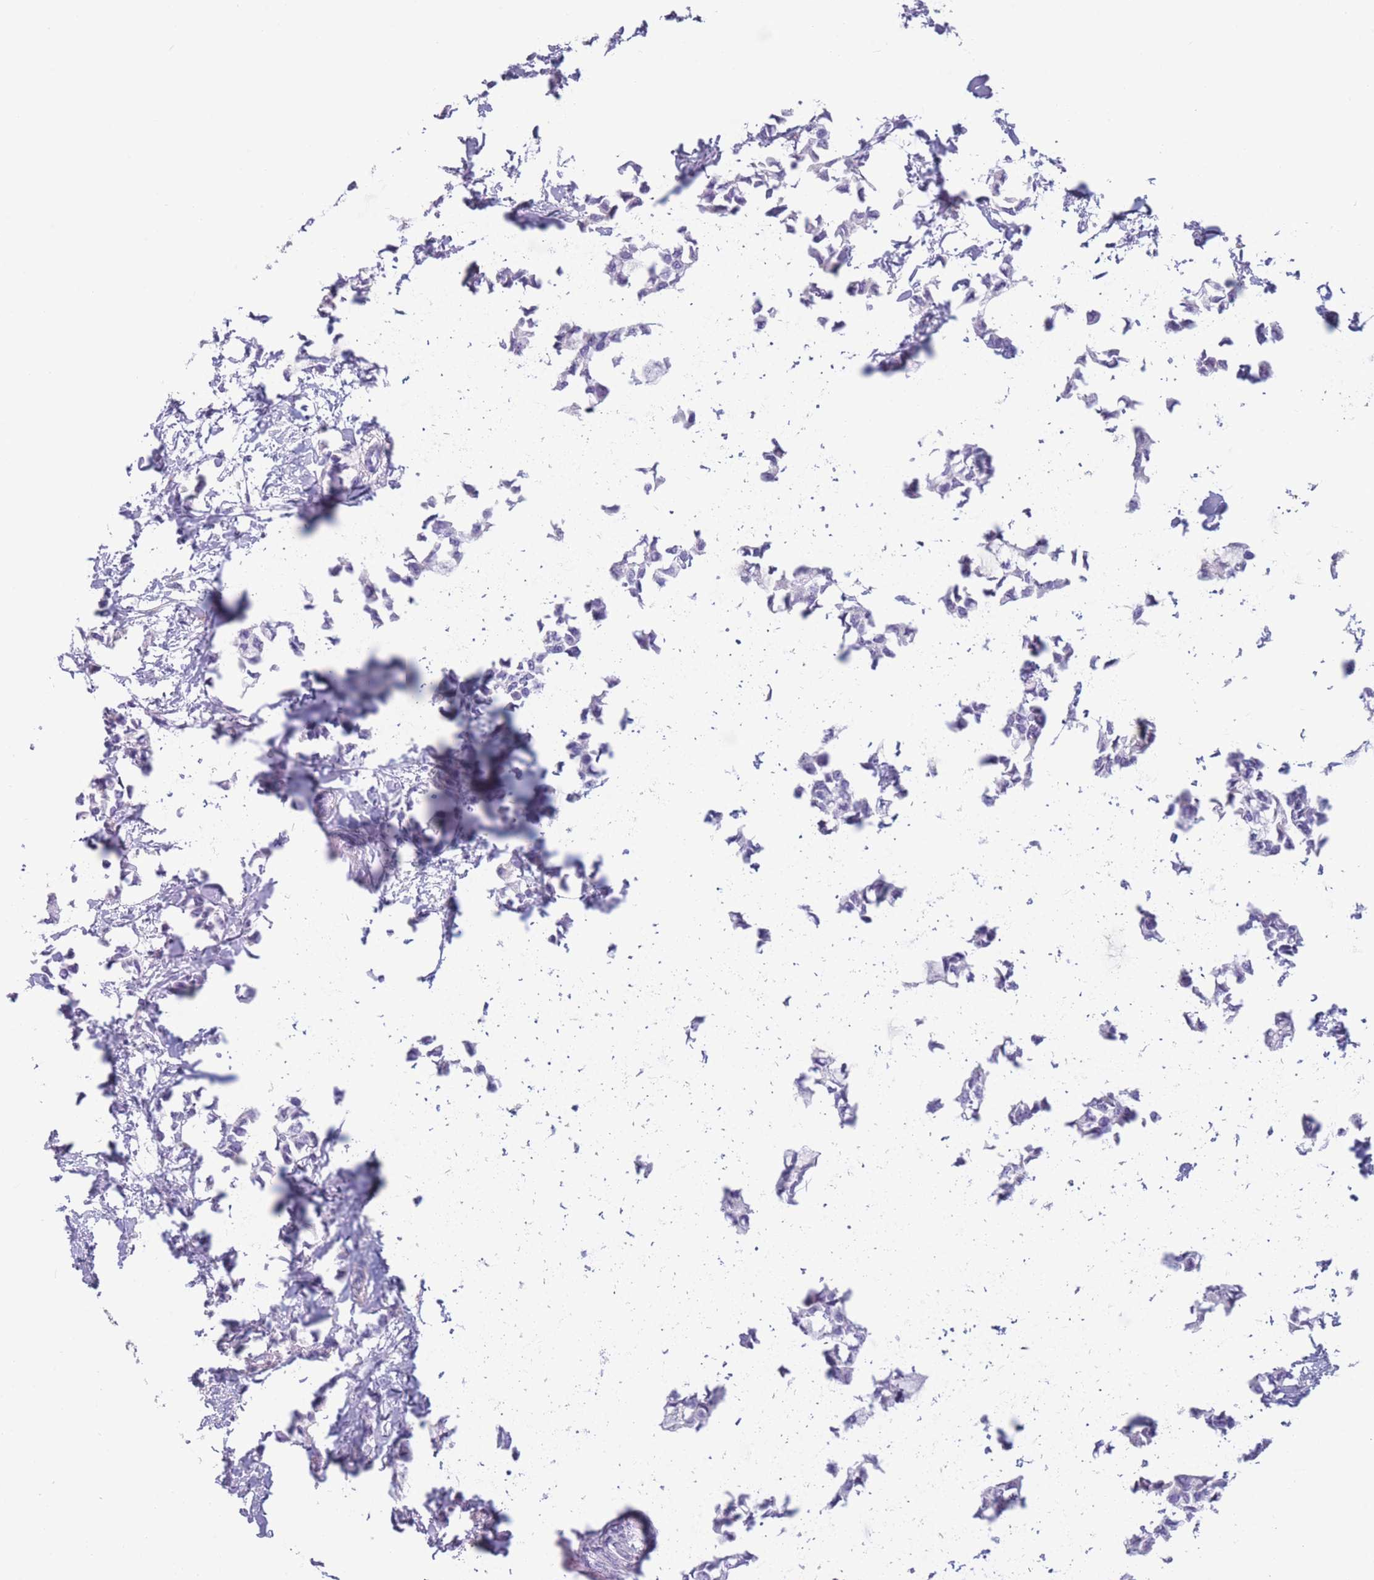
{"staining": {"intensity": "negative", "quantity": "none", "location": "none"}, "tissue": "breast cancer", "cell_type": "Tumor cells", "image_type": "cancer", "snomed": [{"axis": "morphology", "description": "Duct carcinoma"}, {"axis": "topography", "description": "Breast"}], "caption": "The IHC photomicrograph has no significant staining in tumor cells of intraductal carcinoma (breast) tissue.", "gene": "COL27A1", "patient": {"sex": "female", "age": 73}}